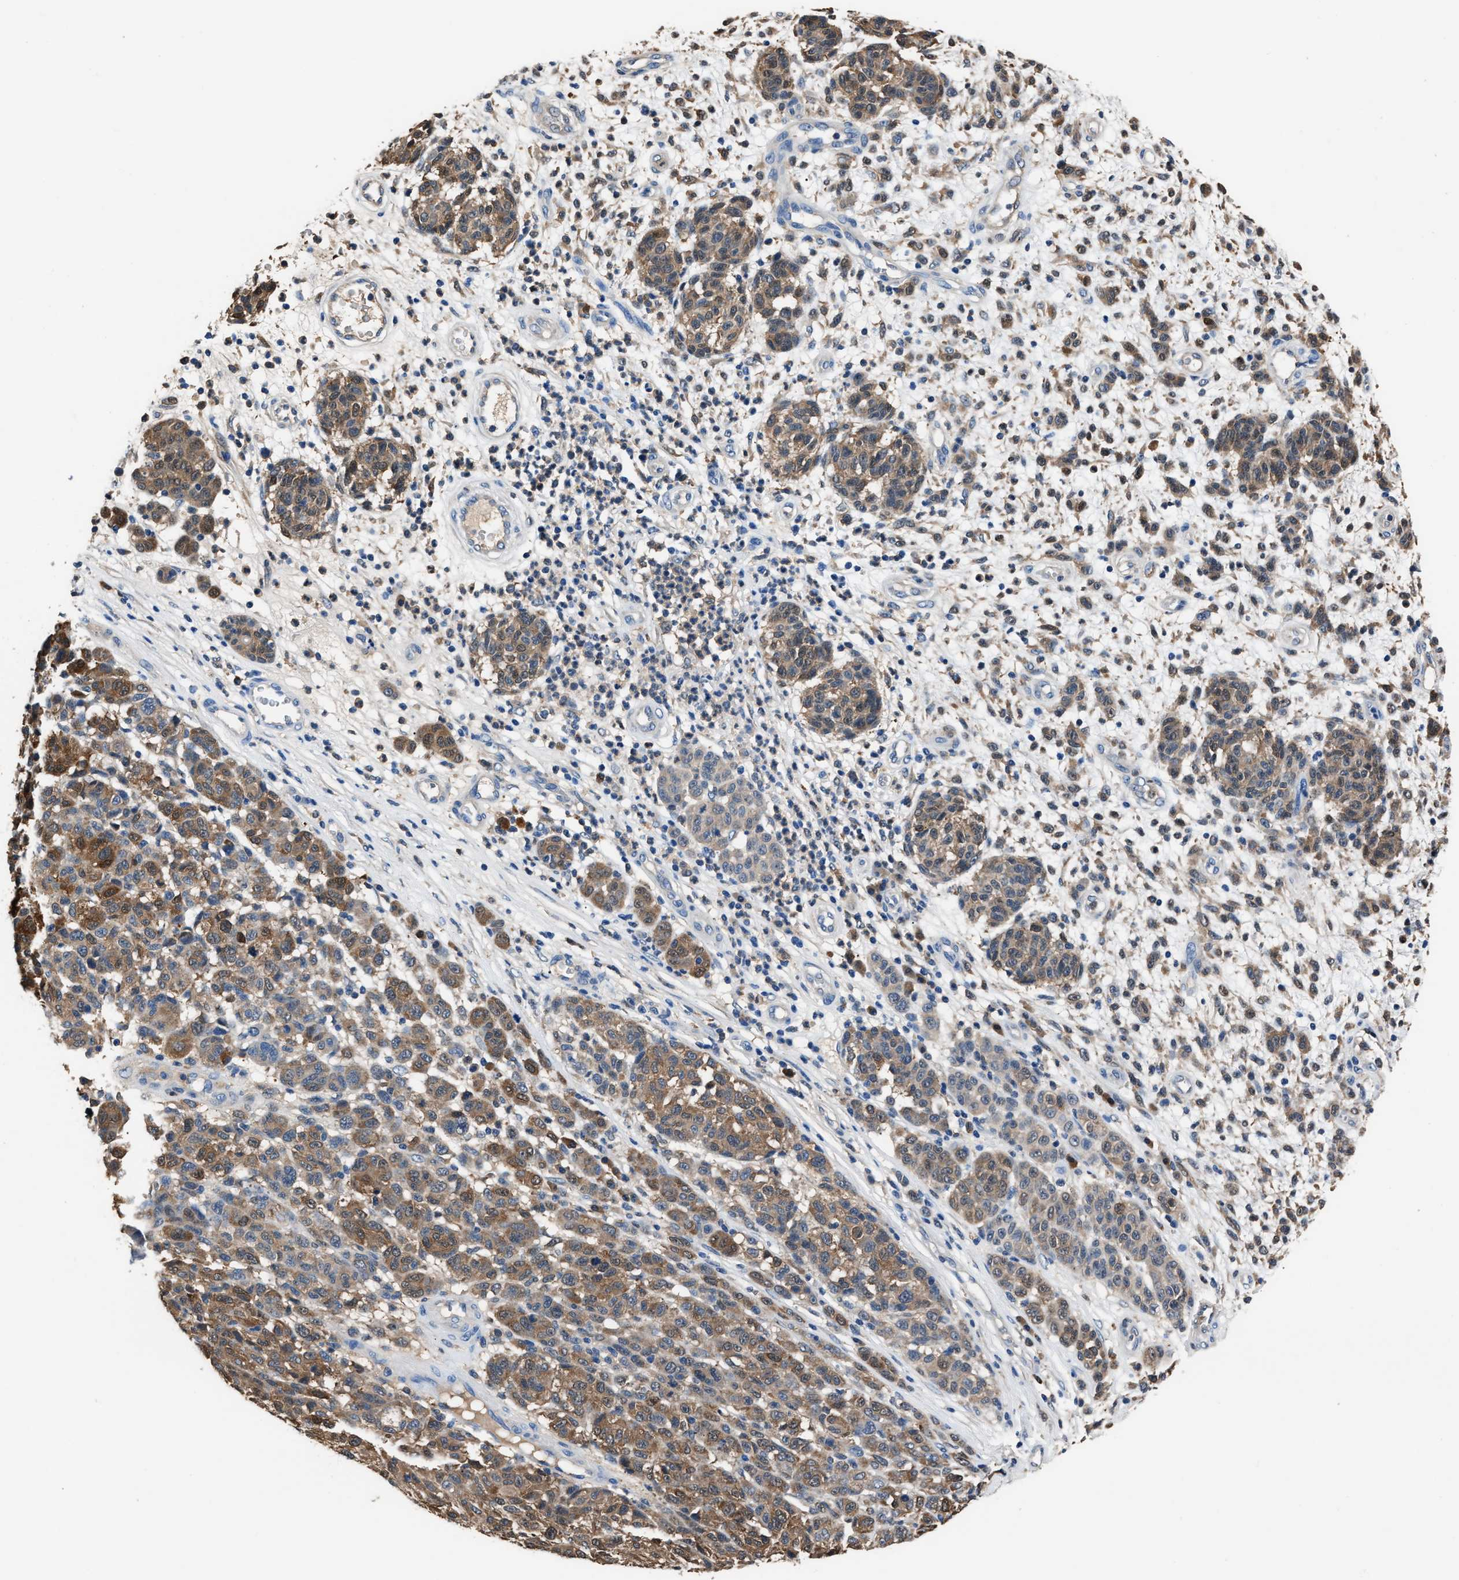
{"staining": {"intensity": "moderate", "quantity": ">75%", "location": "cytoplasmic/membranous"}, "tissue": "melanoma", "cell_type": "Tumor cells", "image_type": "cancer", "snomed": [{"axis": "morphology", "description": "Malignant melanoma, NOS"}, {"axis": "topography", "description": "Skin"}], "caption": "This photomicrograph shows melanoma stained with immunohistochemistry to label a protein in brown. The cytoplasmic/membranous of tumor cells show moderate positivity for the protein. Nuclei are counter-stained blue.", "gene": "GSTP1", "patient": {"sex": "male", "age": 59}}